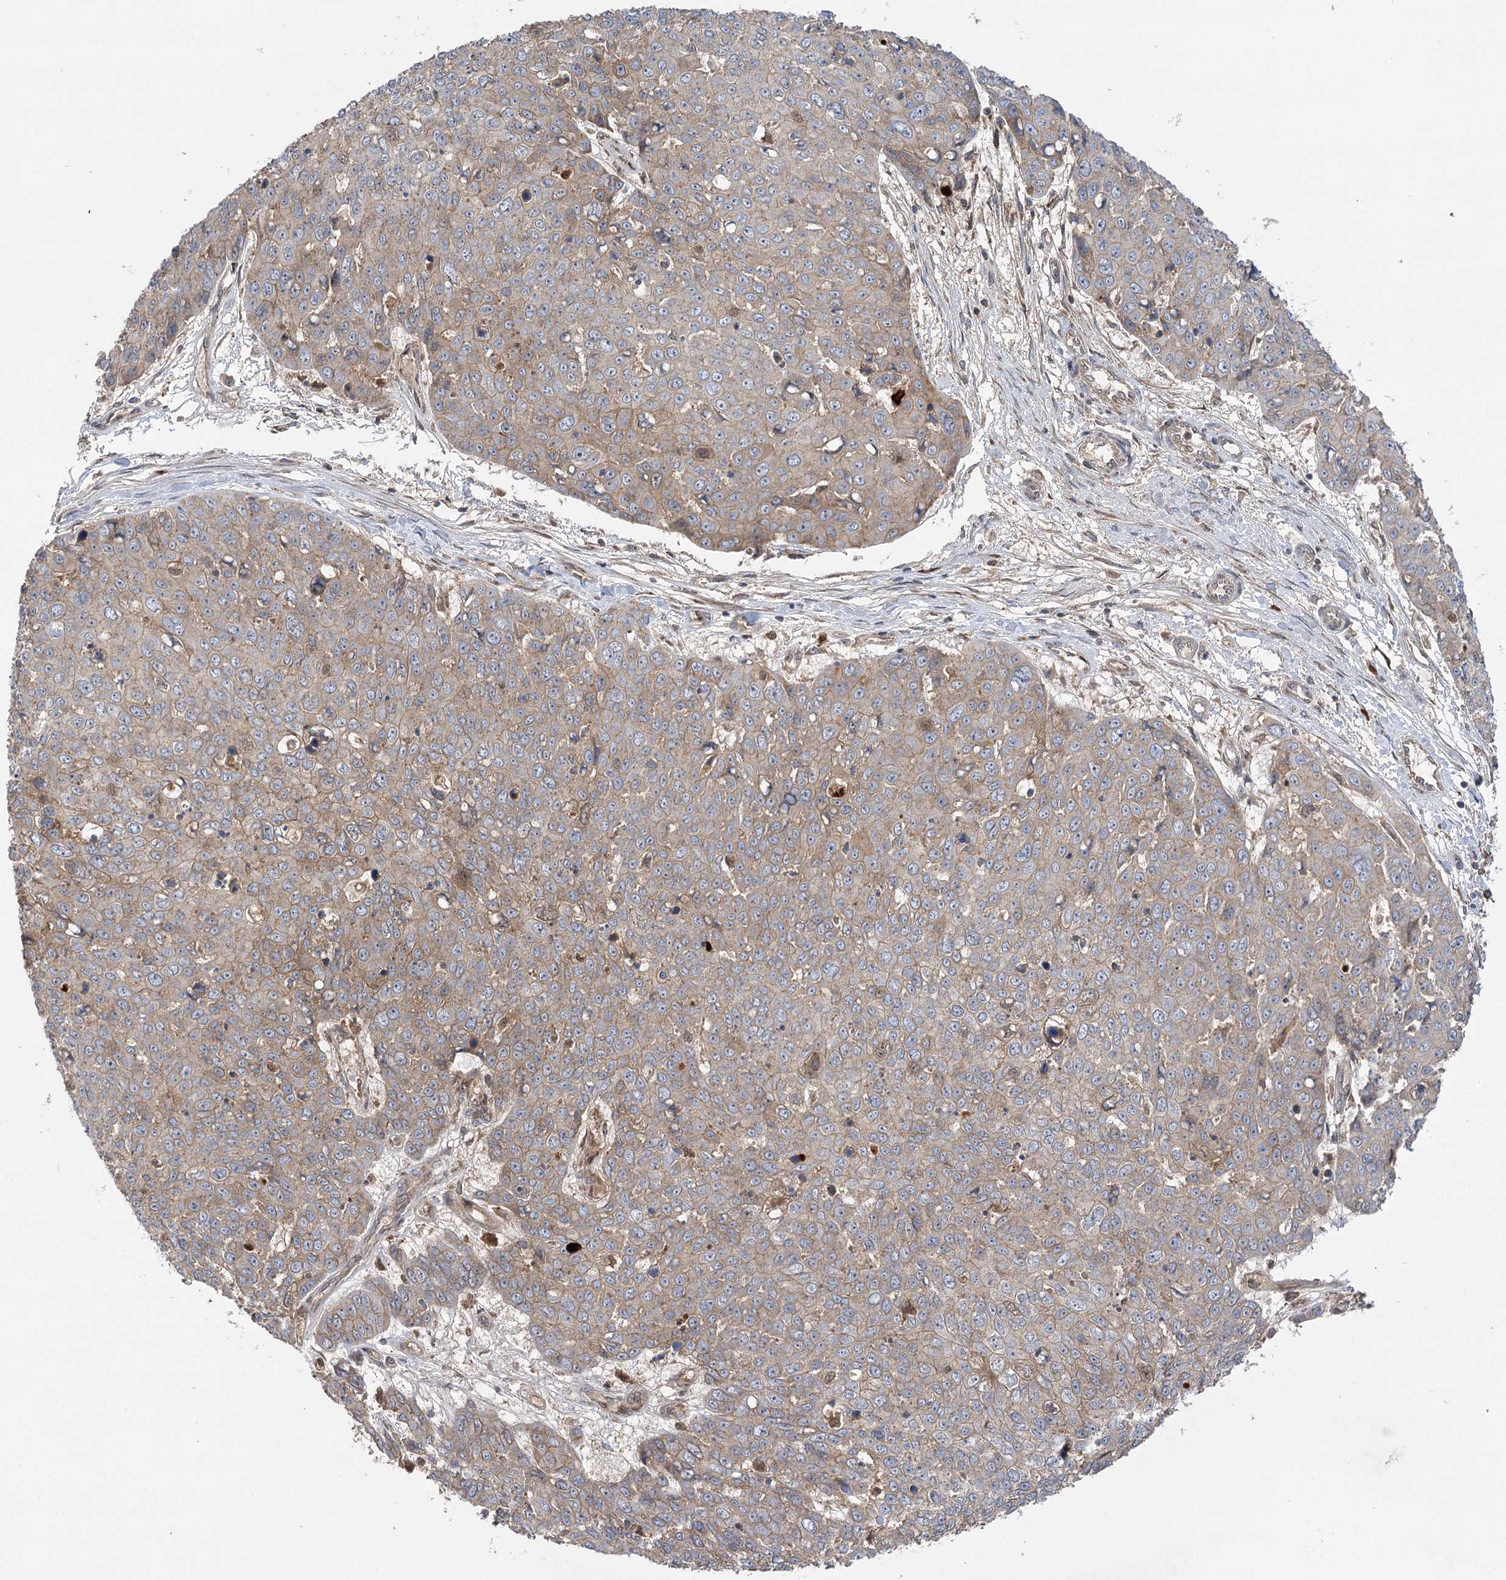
{"staining": {"intensity": "moderate", "quantity": "25%-75%", "location": "cytoplasmic/membranous"}, "tissue": "skin cancer", "cell_type": "Tumor cells", "image_type": "cancer", "snomed": [{"axis": "morphology", "description": "Squamous cell carcinoma, NOS"}, {"axis": "topography", "description": "Skin"}], "caption": "IHC image of neoplastic tissue: human squamous cell carcinoma (skin) stained using immunohistochemistry (IHC) reveals medium levels of moderate protein expression localized specifically in the cytoplasmic/membranous of tumor cells, appearing as a cytoplasmic/membranous brown color.", "gene": "KCNN2", "patient": {"sex": "male", "age": 71}}